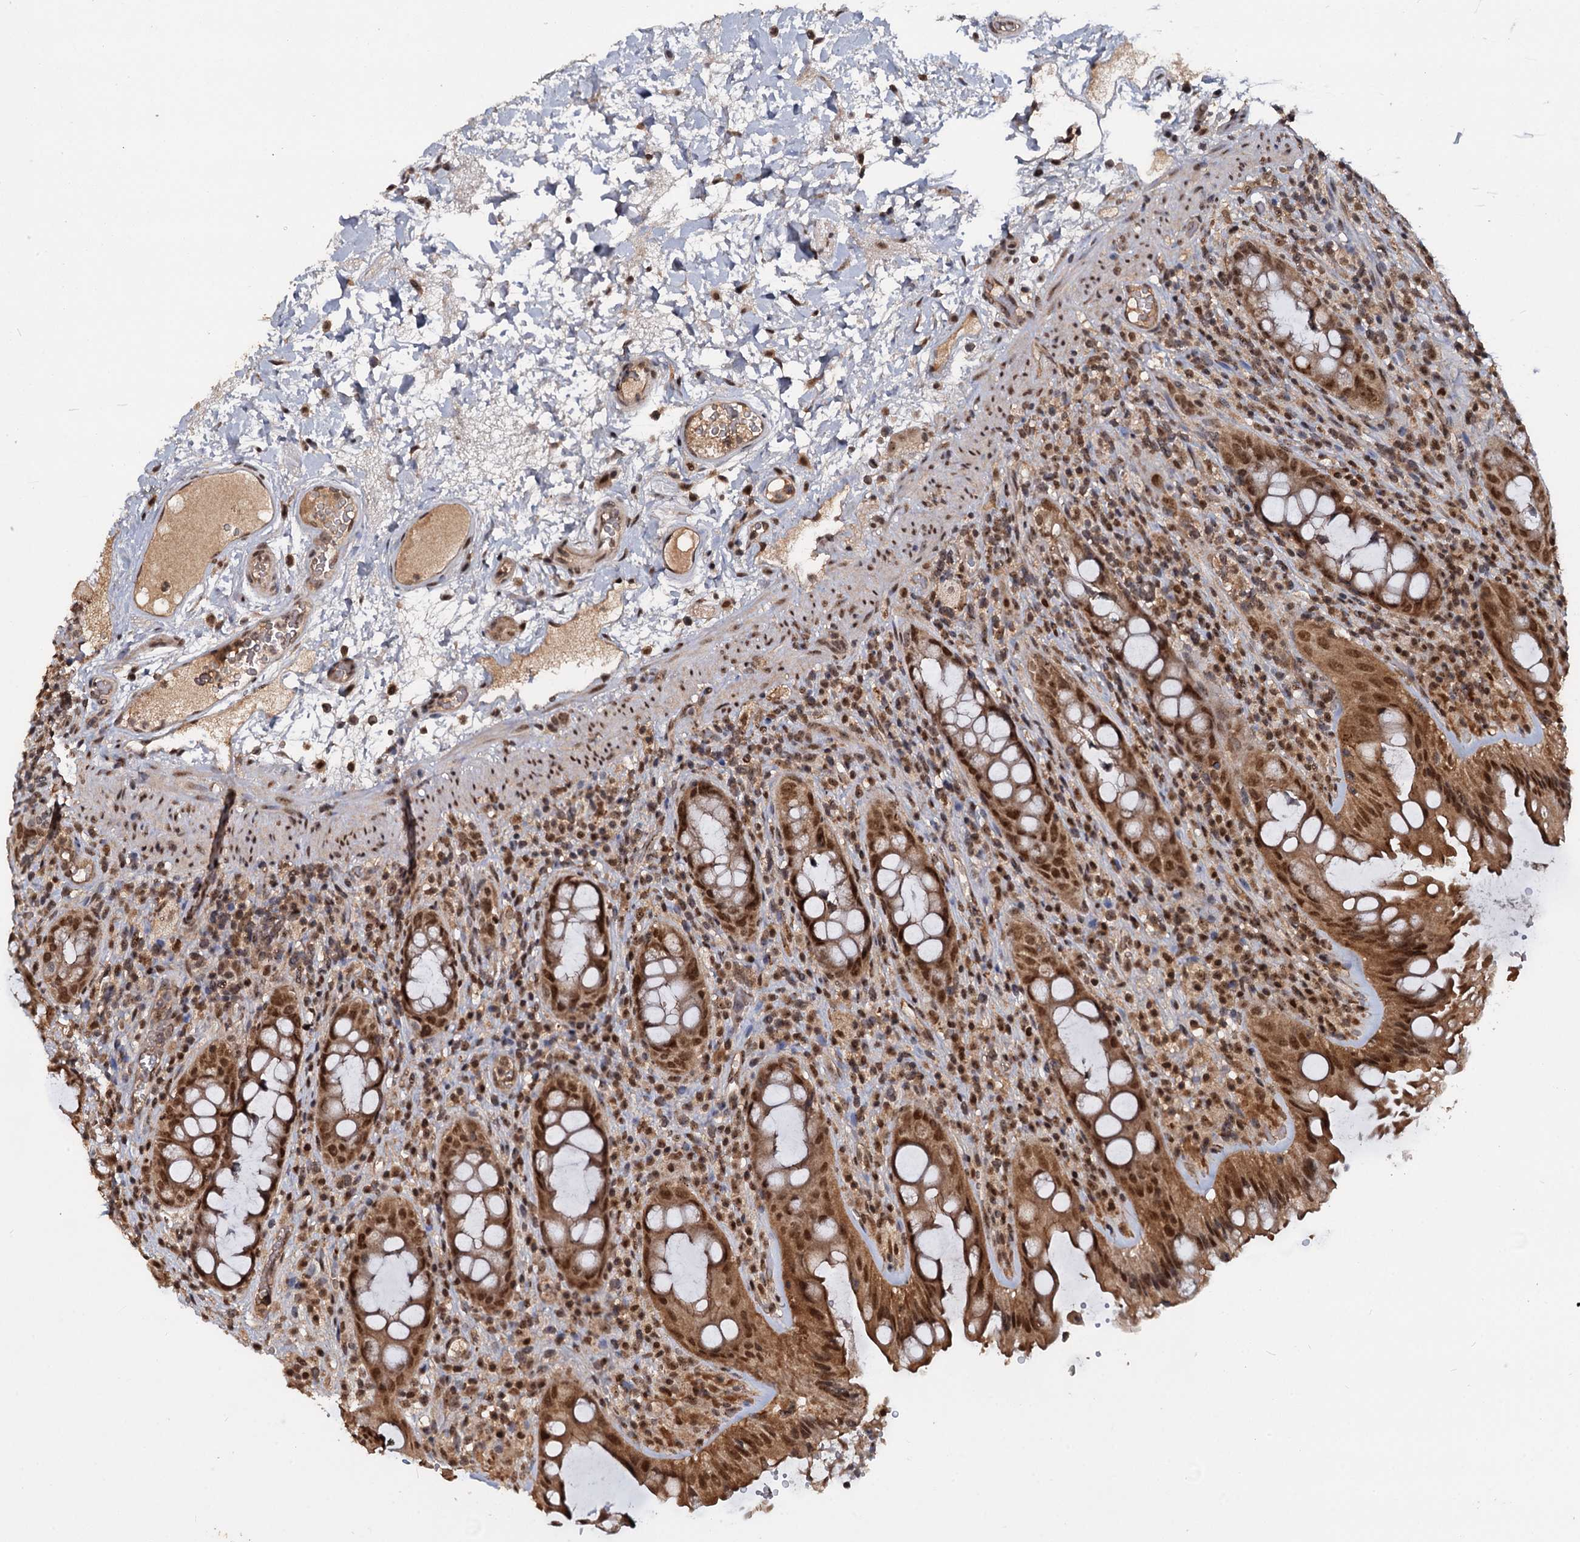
{"staining": {"intensity": "moderate", "quantity": ">75%", "location": "cytoplasmic/membranous,nuclear"}, "tissue": "rectum", "cell_type": "Glandular cells", "image_type": "normal", "snomed": [{"axis": "morphology", "description": "Normal tissue, NOS"}, {"axis": "topography", "description": "Rectum"}], "caption": "Protein staining displays moderate cytoplasmic/membranous,nuclear expression in about >75% of glandular cells in unremarkable rectum. (brown staining indicates protein expression, while blue staining denotes nuclei).", "gene": "FAM216B", "patient": {"sex": "female", "age": 57}}